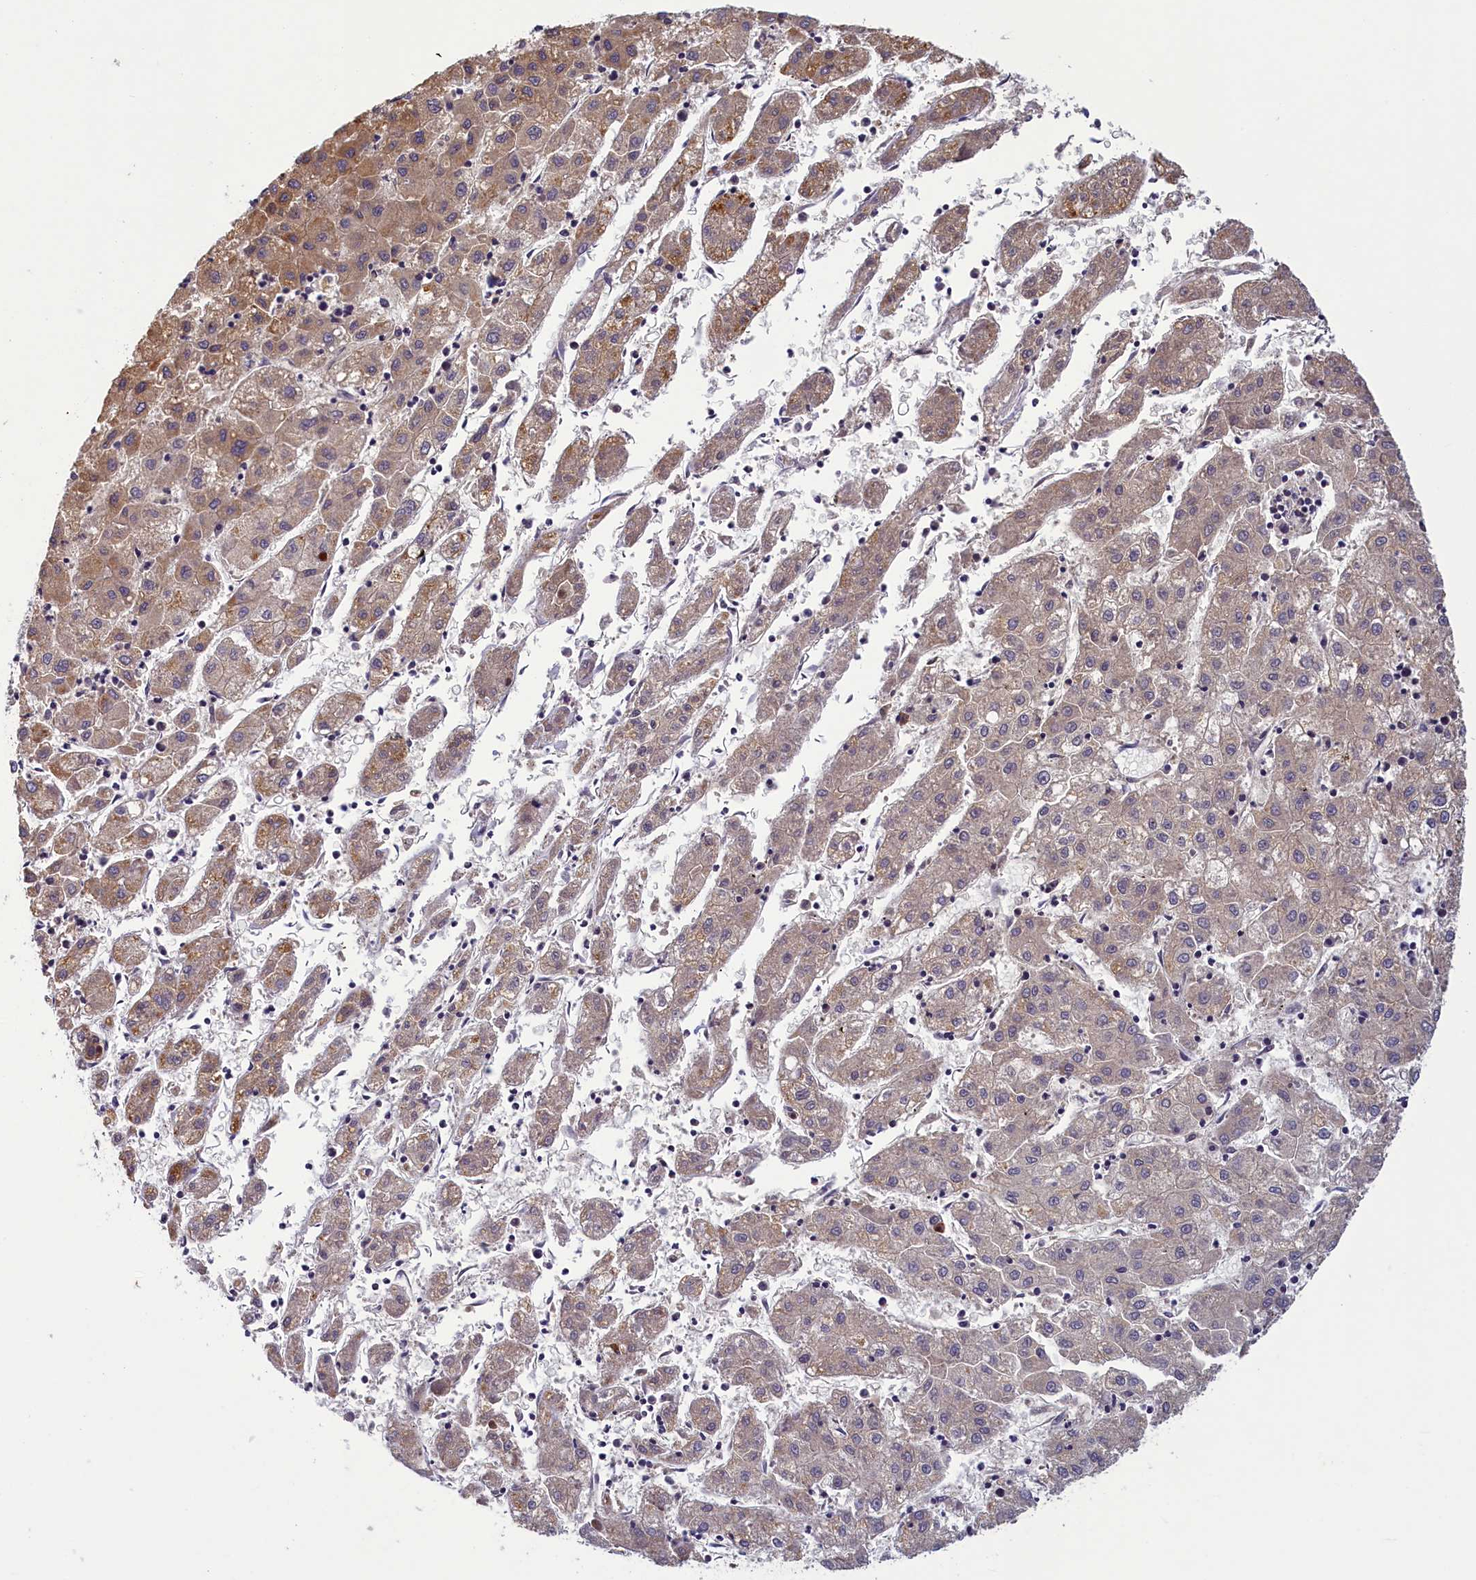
{"staining": {"intensity": "weak", "quantity": ">75%", "location": "cytoplasmic/membranous"}, "tissue": "liver cancer", "cell_type": "Tumor cells", "image_type": "cancer", "snomed": [{"axis": "morphology", "description": "Carcinoma, Hepatocellular, NOS"}, {"axis": "topography", "description": "Liver"}], "caption": "Liver hepatocellular carcinoma stained with a brown dye shows weak cytoplasmic/membranous positive staining in about >75% of tumor cells.", "gene": "NUBP1", "patient": {"sex": "male", "age": 72}}